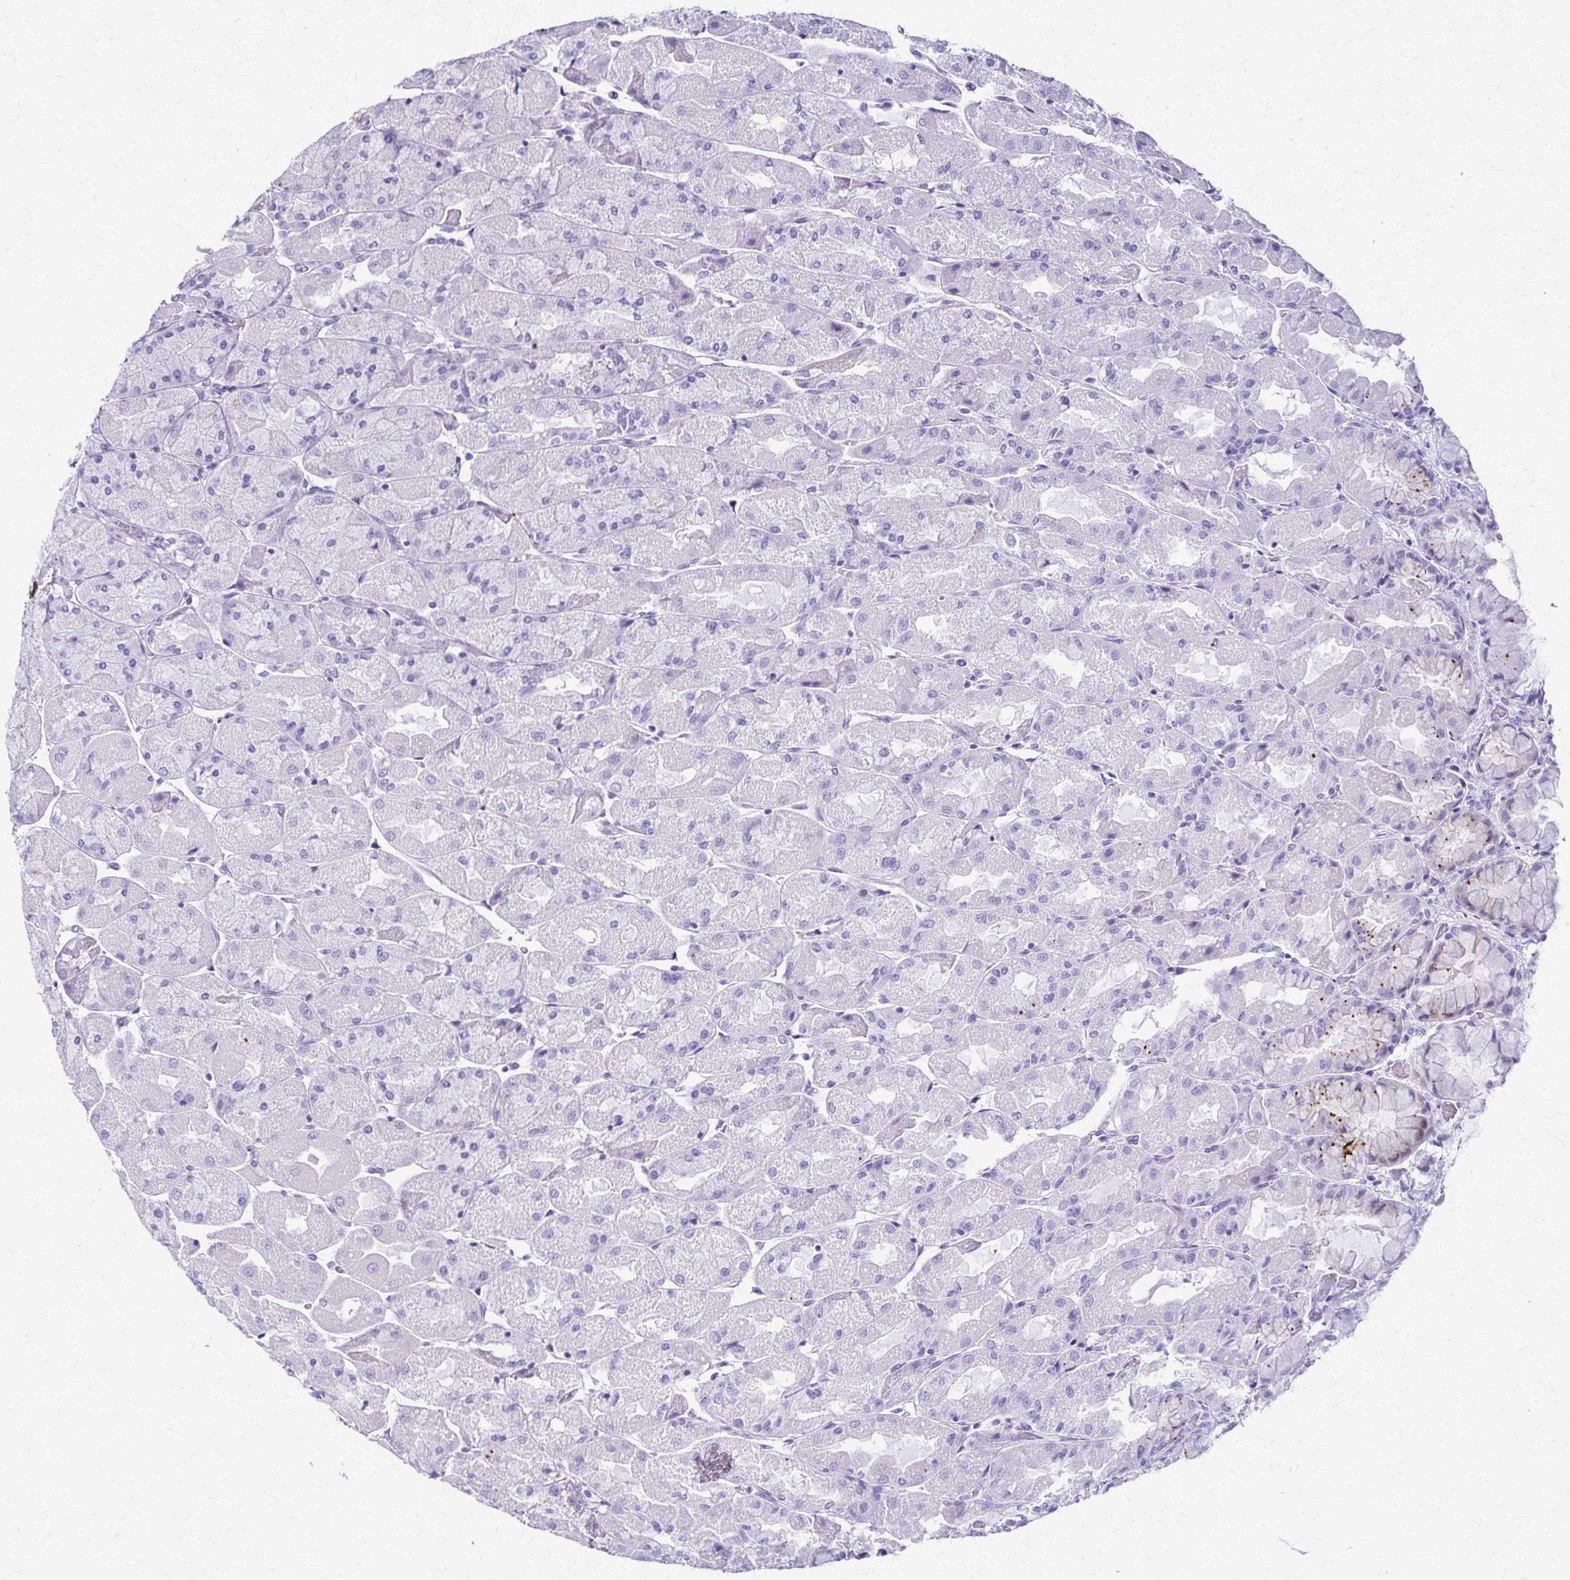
{"staining": {"intensity": "strong", "quantity": "<25%", "location": "cytoplasmic/membranous"}, "tissue": "stomach", "cell_type": "Glandular cells", "image_type": "normal", "snomed": [{"axis": "morphology", "description": "Normal tissue, NOS"}, {"axis": "topography", "description": "Stomach"}], "caption": "A photomicrograph showing strong cytoplasmic/membranous positivity in approximately <25% of glandular cells in unremarkable stomach, as visualized by brown immunohistochemical staining.", "gene": "TMEM60", "patient": {"sex": "female", "age": 61}}